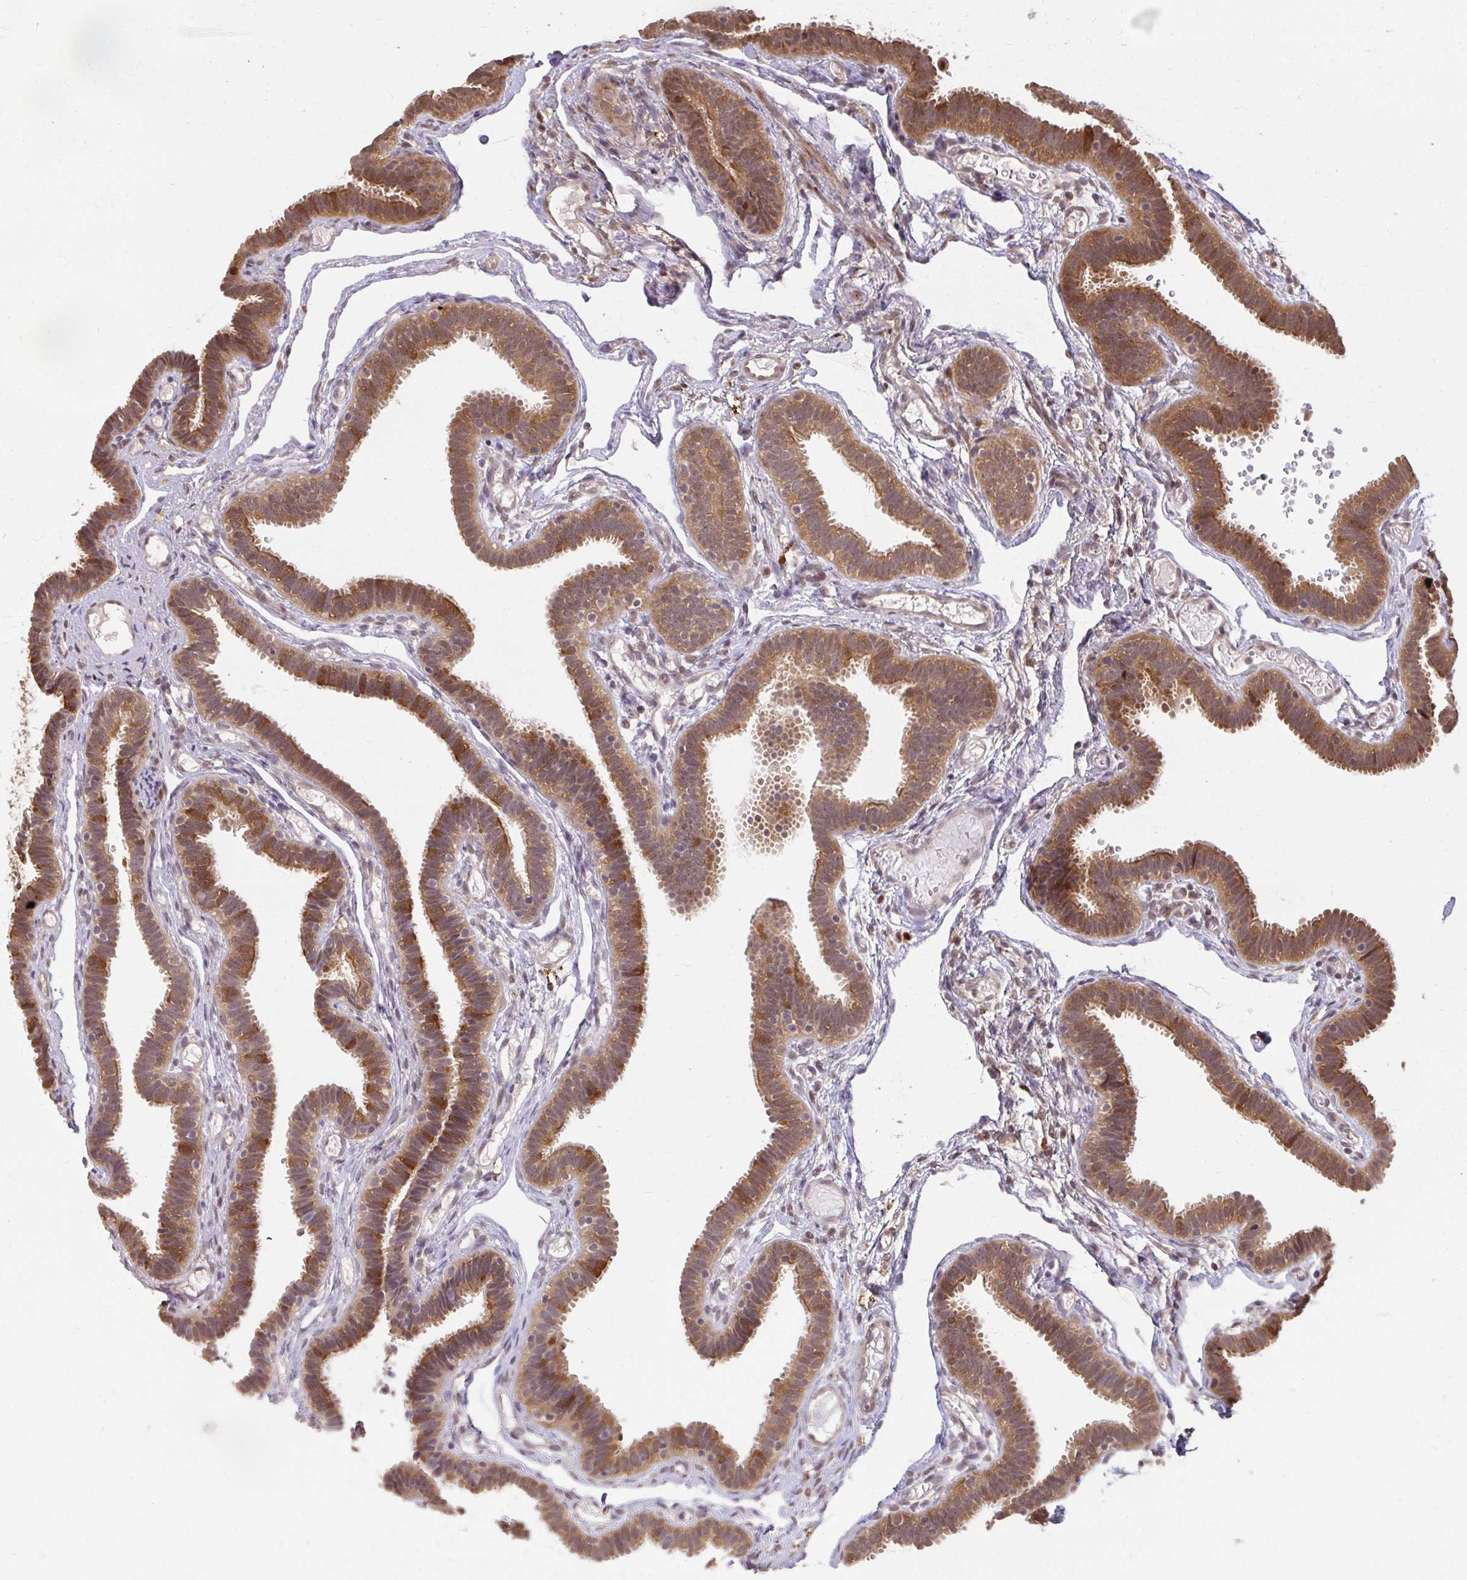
{"staining": {"intensity": "strong", "quantity": ">75%", "location": "cytoplasmic/membranous"}, "tissue": "fallopian tube", "cell_type": "Glandular cells", "image_type": "normal", "snomed": [{"axis": "morphology", "description": "Normal tissue, NOS"}, {"axis": "topography", "description": "Fallopian tube"}], "caption": "Immunohistochemical staining of unremarkable human fallopian tube demonstrates high levels of strong cytoplasmic/membranous positivity in about >75% of glandular cells. The staining is performed using DAB (3,3'-diaminobenzidine) brown chromogen to label protein expression. The nuclei are counter-stained blue using hematoxylin.", "gene": "LARS2", "patient": {"sex": "female", "age": 37}}